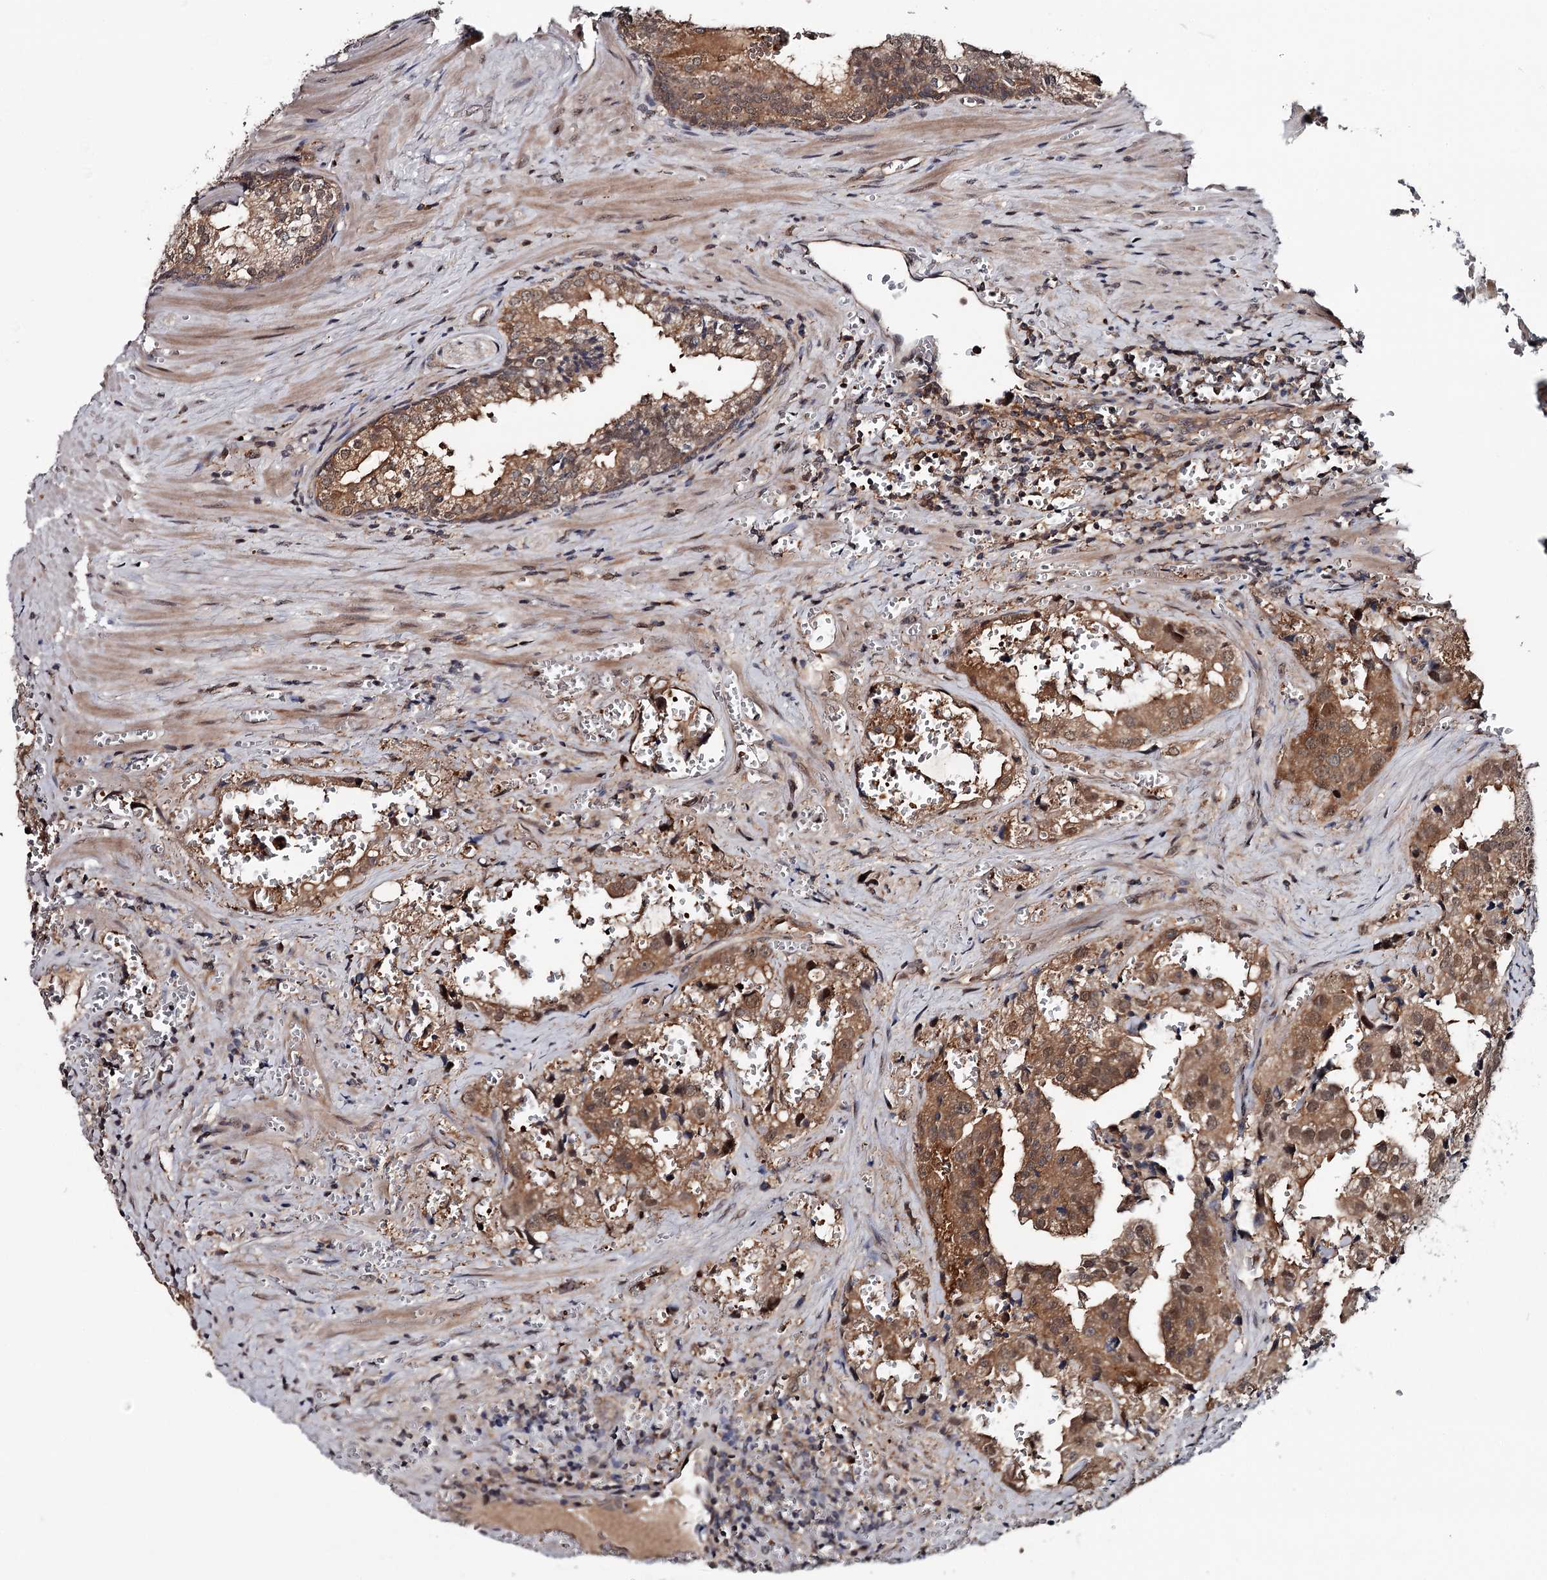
{"staining": {"intensity": "moderate", "quantity": ">75%", "location": "cytoplasmic/membranous,nuclear"}, "tissue": "prostate cancer", "cell_type": "Tumor cells", "image_type": "cancer", "snomed": [{"axis": "morphology", "description": "Adenocarcinoma, High grade"}, {"axis": "topography", "description": "Prostate"}], "caption": "IHC micrograph of prostate cancer (high-grade adenocarcinoma) stained for a protein (brown), which displays medium levels of moderate cytoplasmic/membranous and nuclear expression in approximately >75% of tumor cells.", "gene": "GTSF1", "patient": {"sex": "male", "age": 68}}